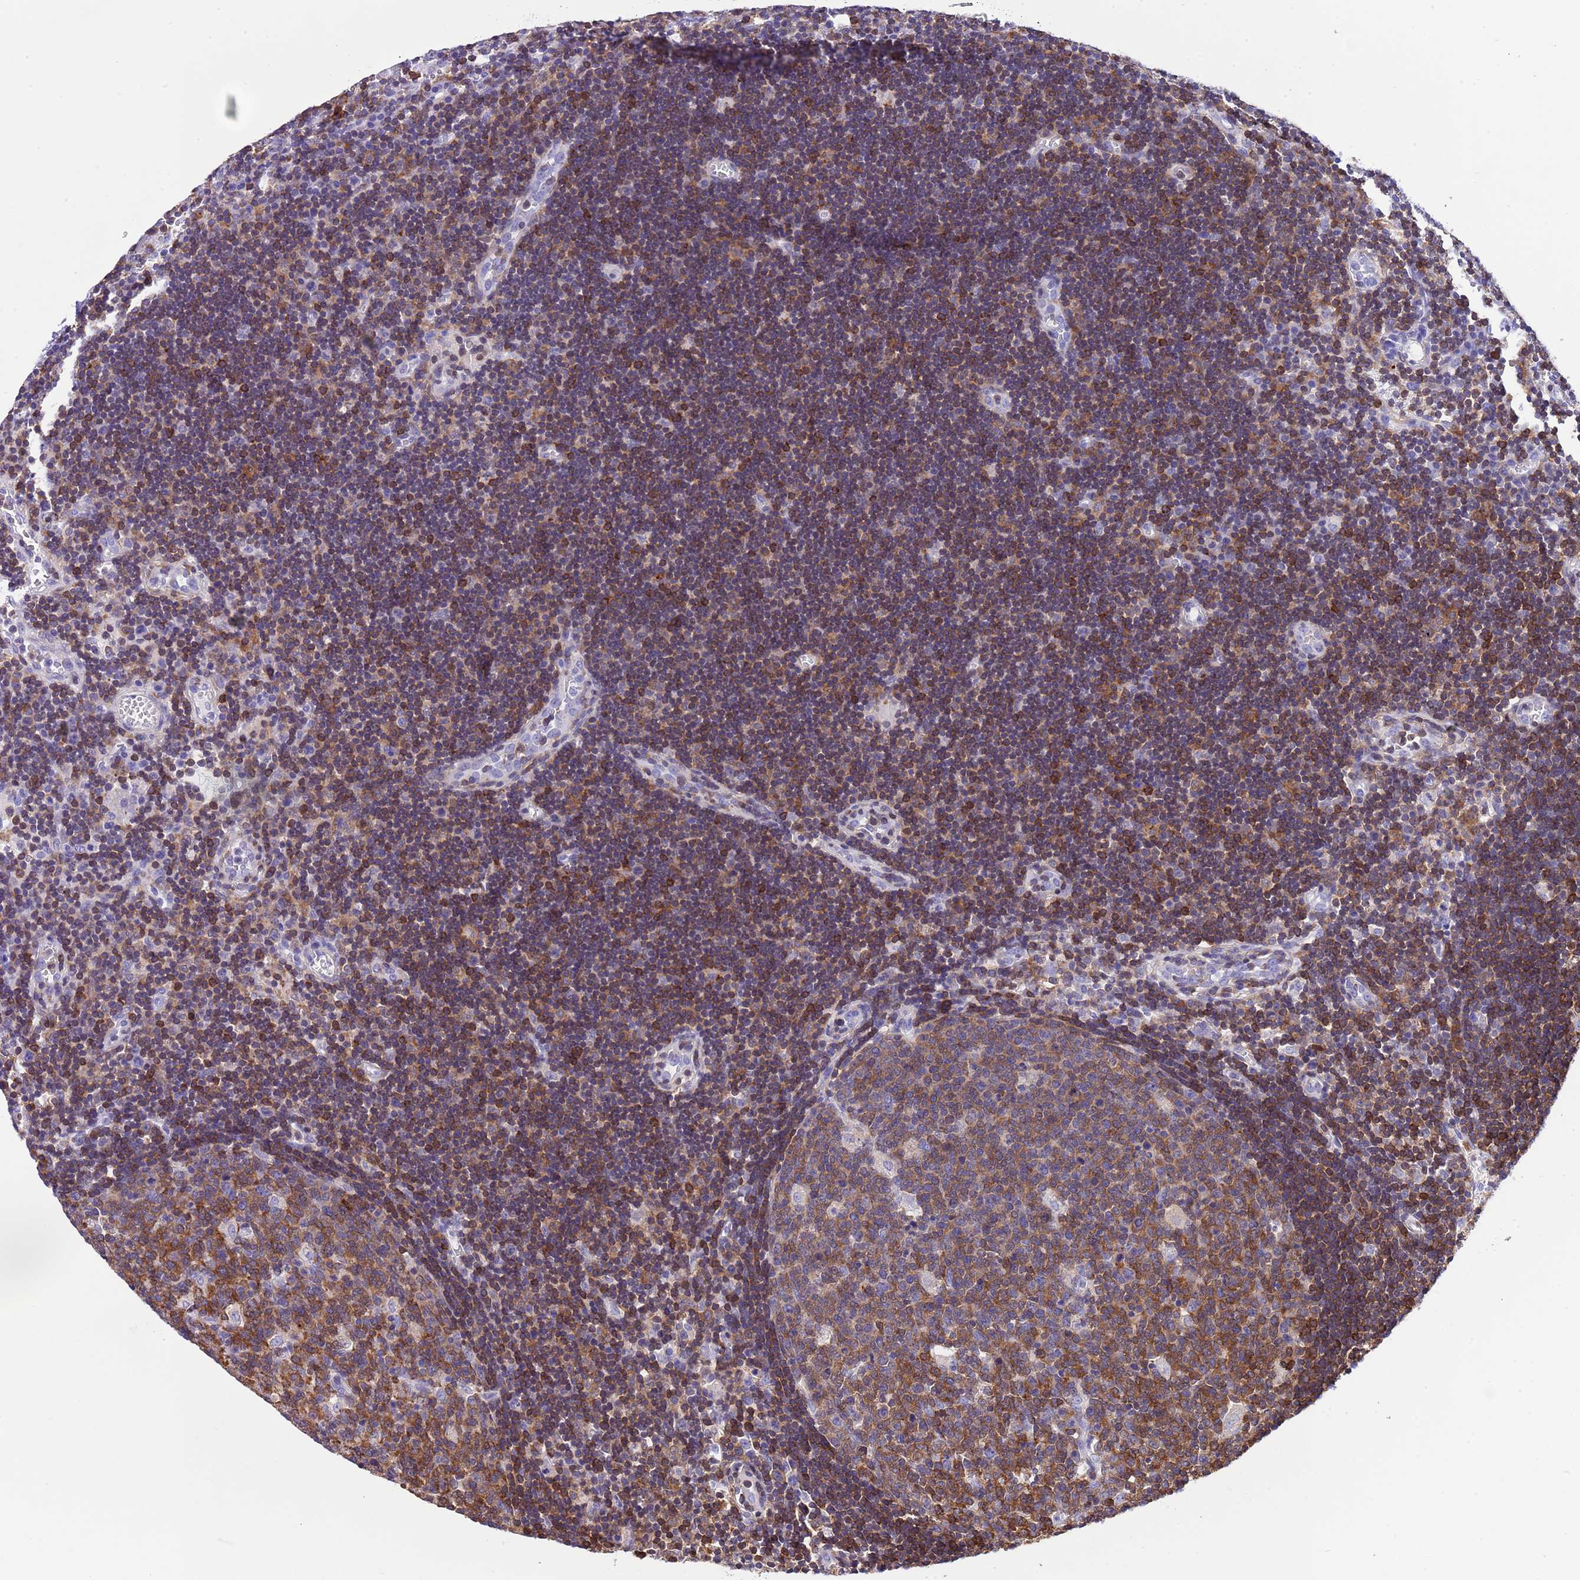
{"staining": {"intensity": "moderate", "quantity": "25%-75%", "location": "cytoplasmic/membranous"}, "tissue": "lymph node", "cell_type": "Germinal center cells", "image_type": "normal", "snomed": [{"axis": "morphology", "description": "Normal tissue, NOS"}, {"axis": "topography", "description": "Lymph node"}], "caption": "Approximately 25%-75% of germinal center cells in unremarkable human lymph node exhibit moderate cytoplasmic/membranous protein staining as visualized by brown immunohistochemical staining.", "gene": "CNN2", "patient": {"sex": "male", "age": 62}}